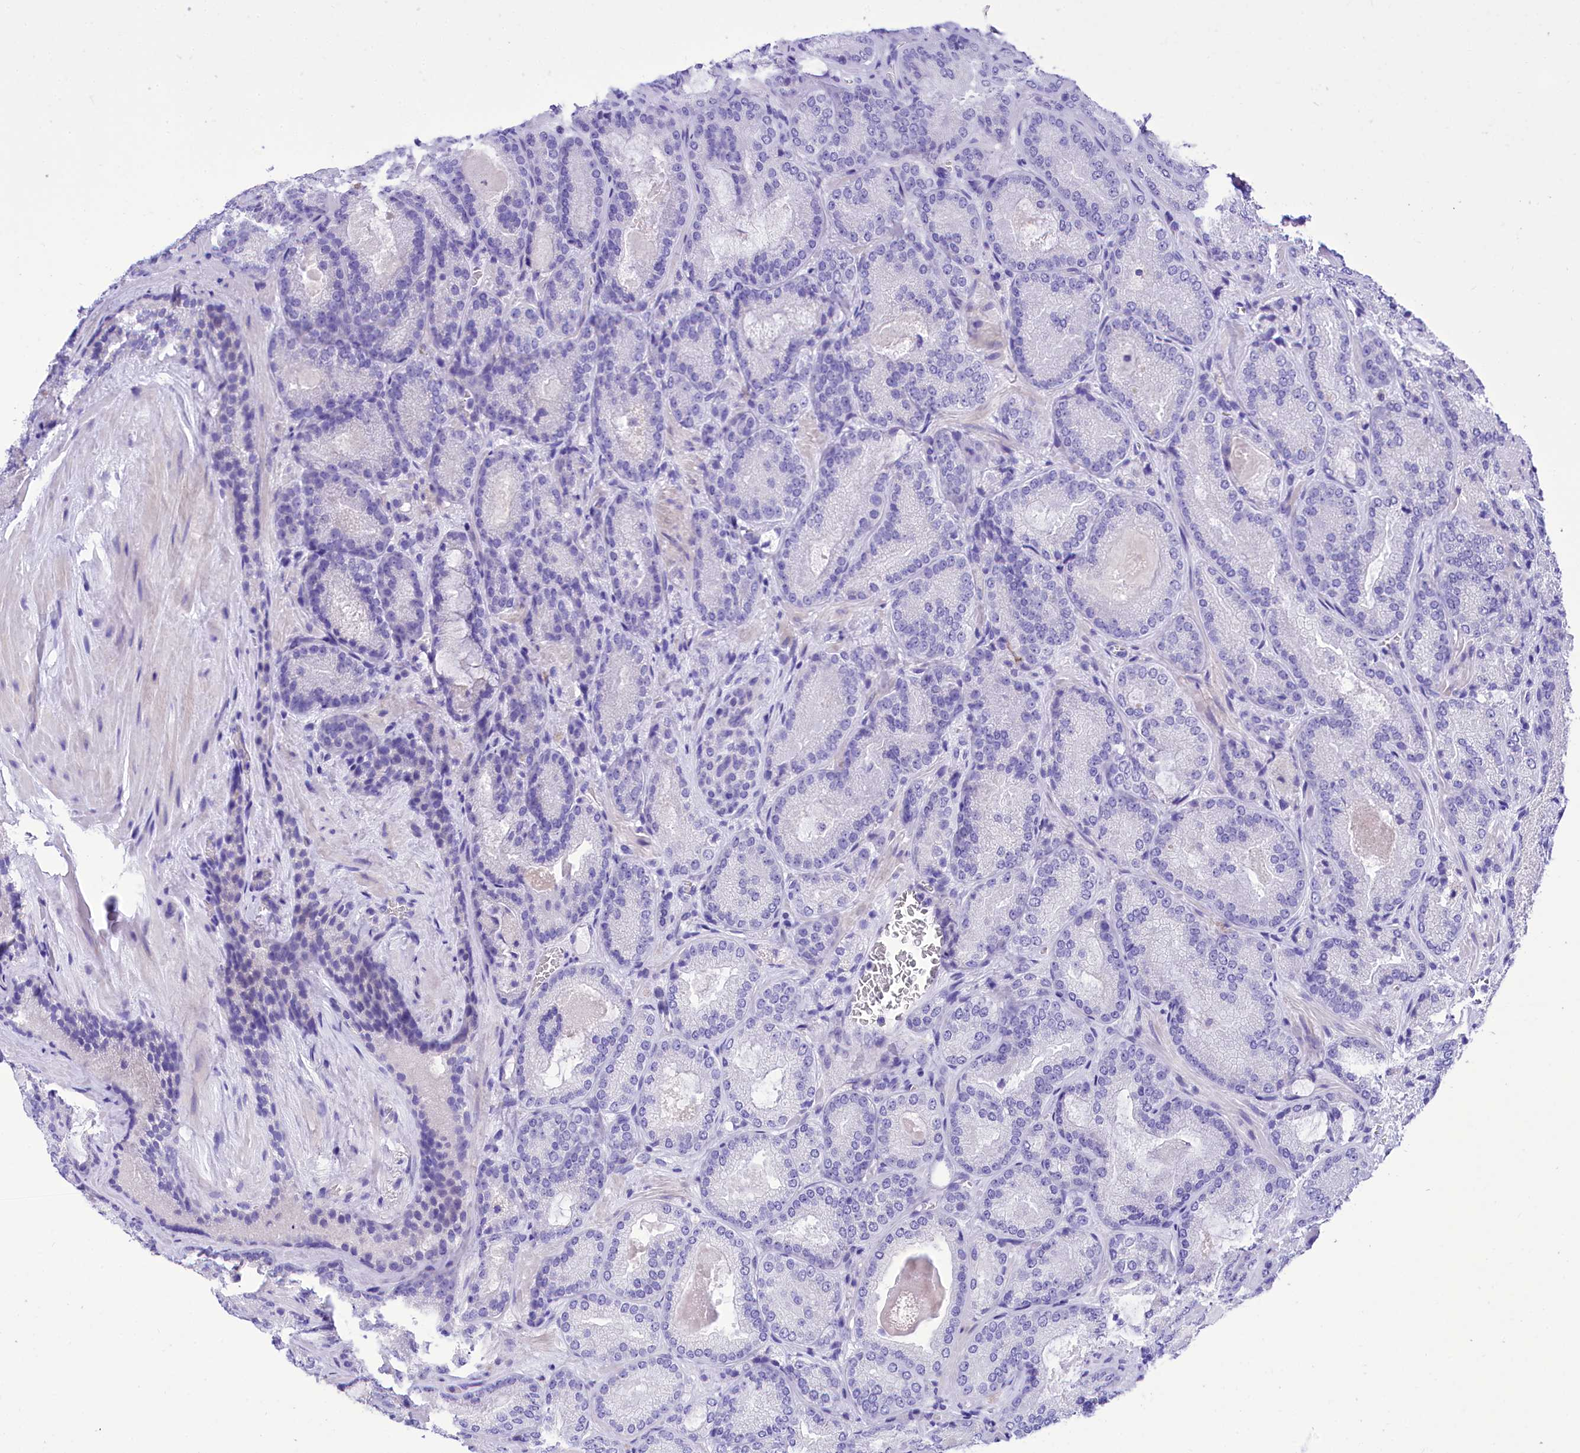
{"staining": {"intensity": "negative", "quantity": "none", "location": "none"}, "tissue": "prostate cancer", "cell_type": "Tumor cells", "image_type": "cancer", "snomed": [{"axis": "morphology", "description": "Adenocarcinoma, Low grade"}, {"axis": "topography", "description": "Prostate"}], "caption": "The micrograph demonstrates no staining of tumor cells in prostate cancer (low-grade adenocarcinoma).", "gene": "TTC36", "patient": {"sex": "male", "age": 74}}